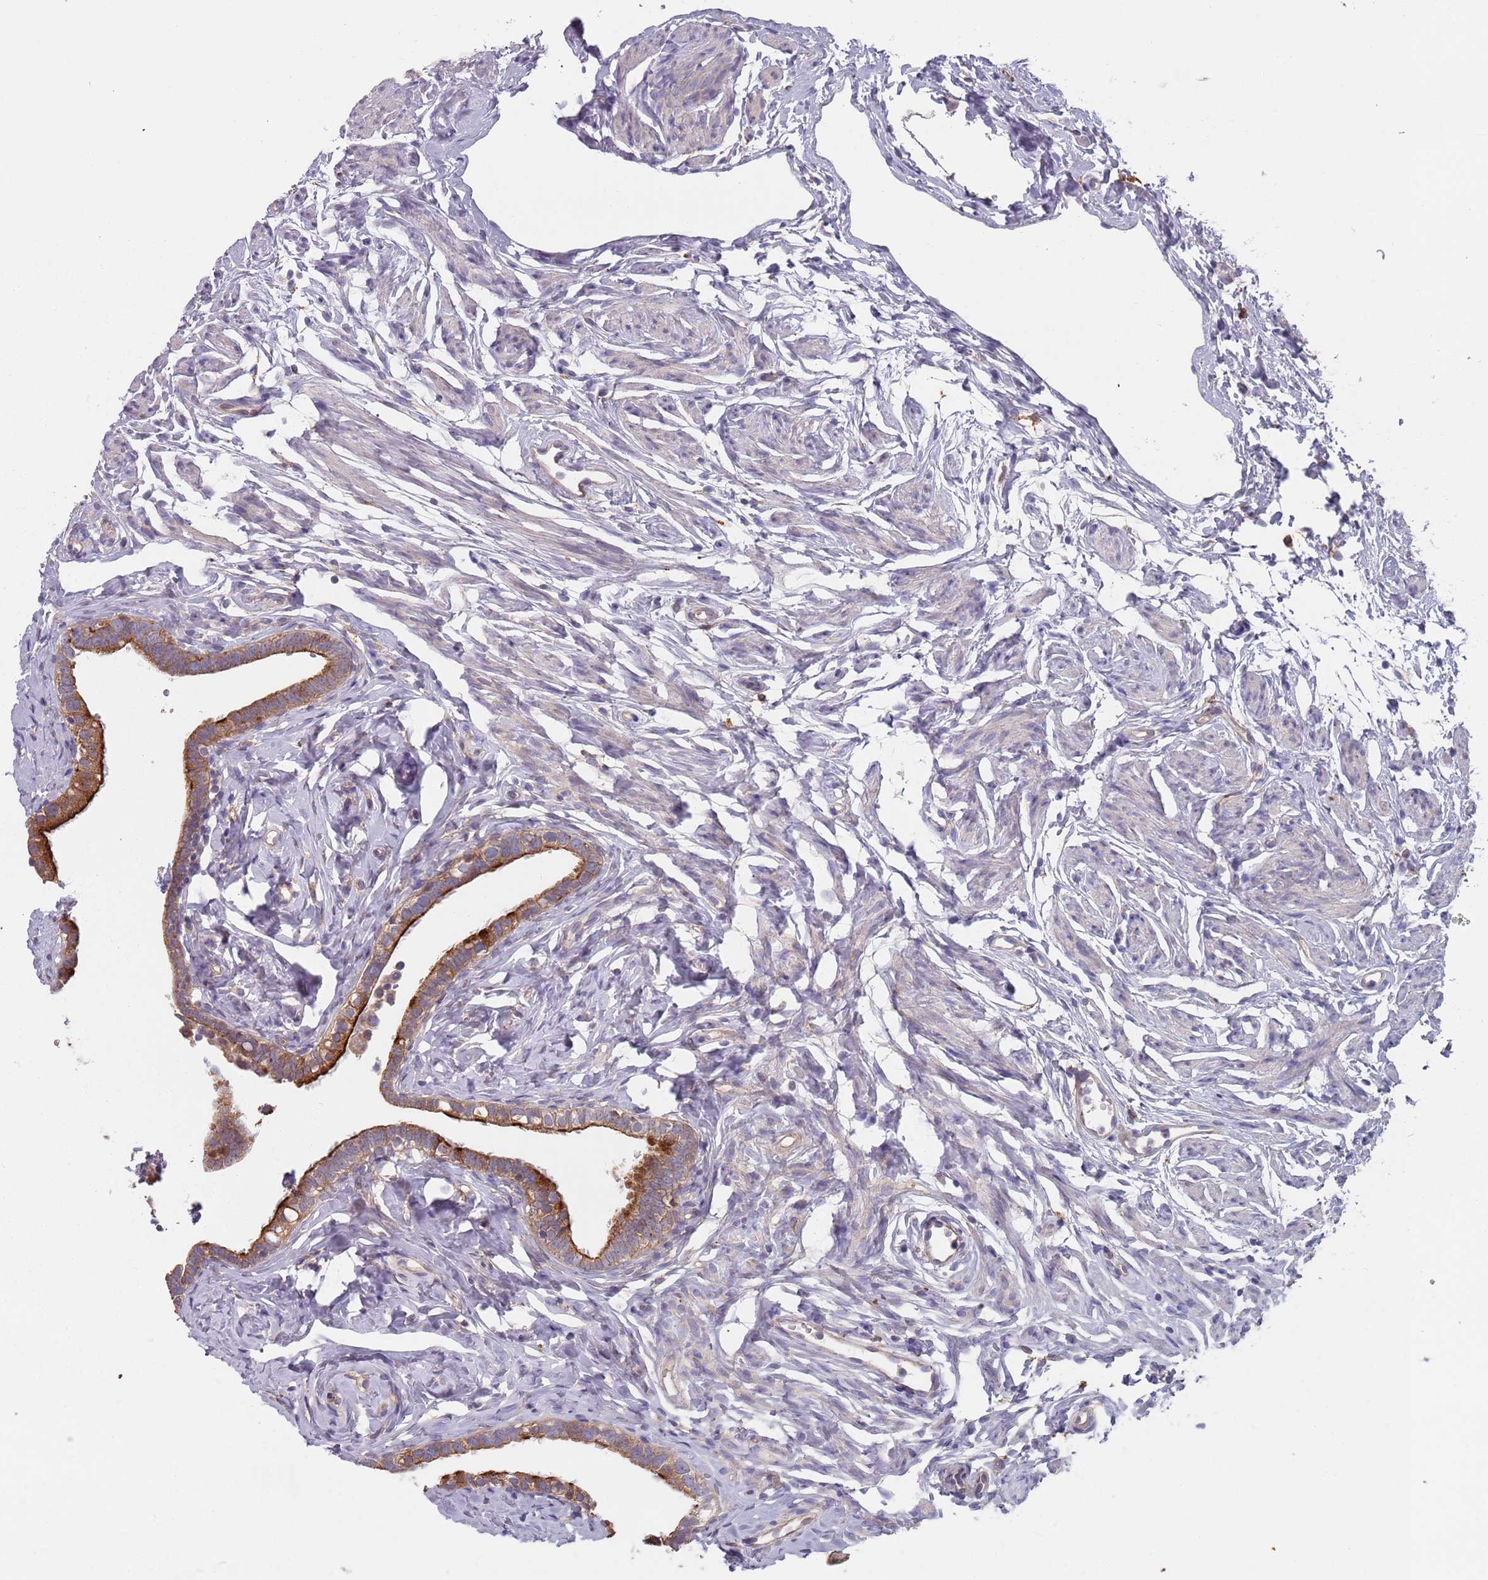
{"staining": {"intensity": "strong", "quantity": ">75%", "location": "cytoplasmic/membranous"}, "tissue": "fallopian tube", "cell_type": "Glandular cells", "image_type": "normal", "snomed": [{"axis": "morphology", "description": "Normal tissue, NOS"}, {"axis": "topography", "description": "Fallopian tube"}], "caption": "Immunohistochemistry (IHC) (DAB (3,3'-diaminobenzidine)) staining of normal fallopian tube exhibits strong cytoplasmic/membranous protein expression in approximately >75% of glandular cells.", "gene": "APPL2", "patient": {"sex": "female", "age": 66}}